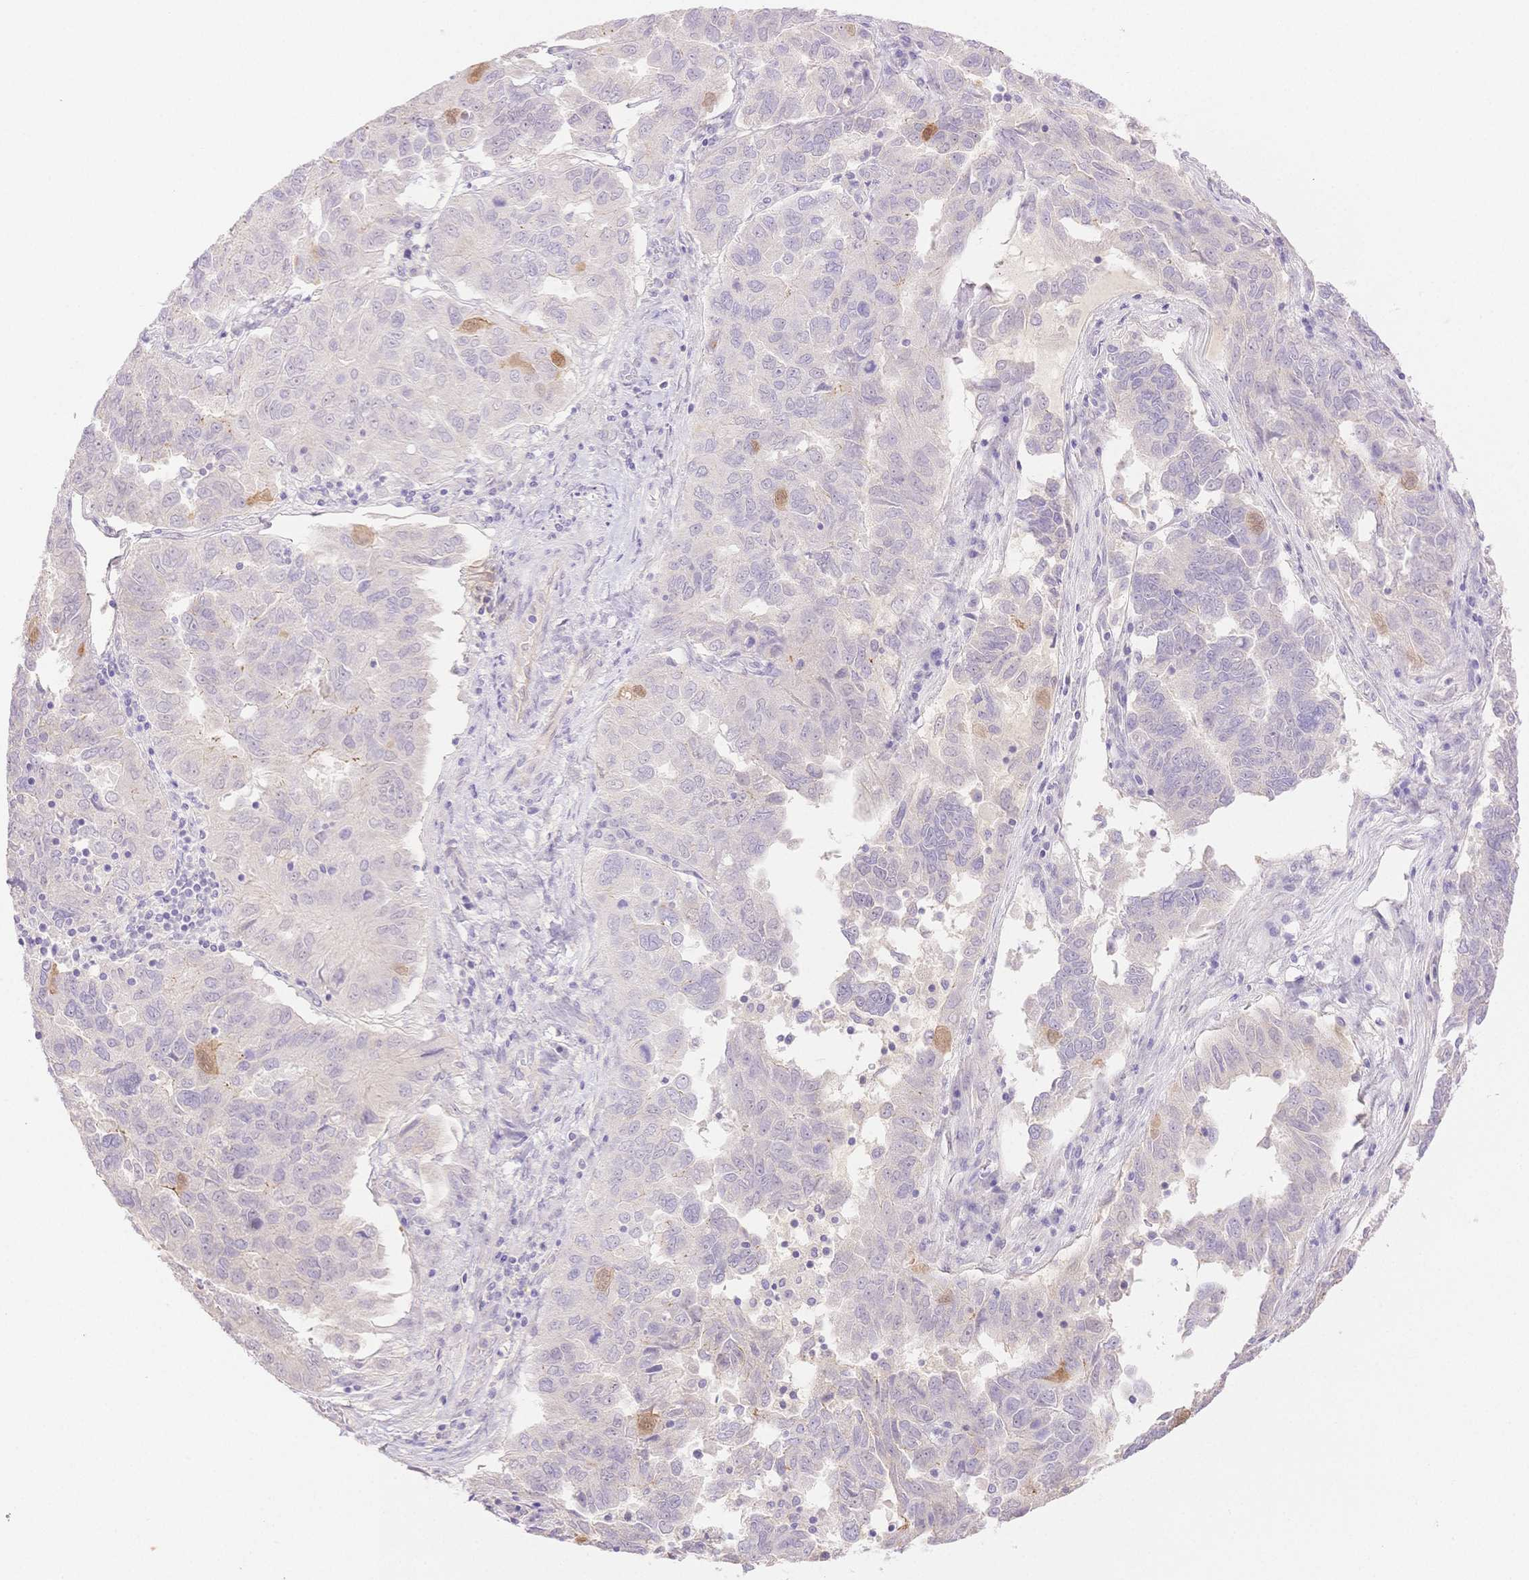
{"staining": {"intensity": "weak", "quantity": "<25%", "location": "cytoplasmic/membranous"}, "tissue": "ovarian cancer", "cell_type": "Tumor cells", "image_type": "cancer", "snomed": [{"axis": "morphology", "description": "Cystadenocarcinoma, serous, NOS"}, {"axis": "topography", "description": "Ovary"}], "caption": "Image shows no protein staining in tumor cells of ovarian cancer tissue.", "gene": "WDR54", "patient": {"sex": "female", "age": 64}}